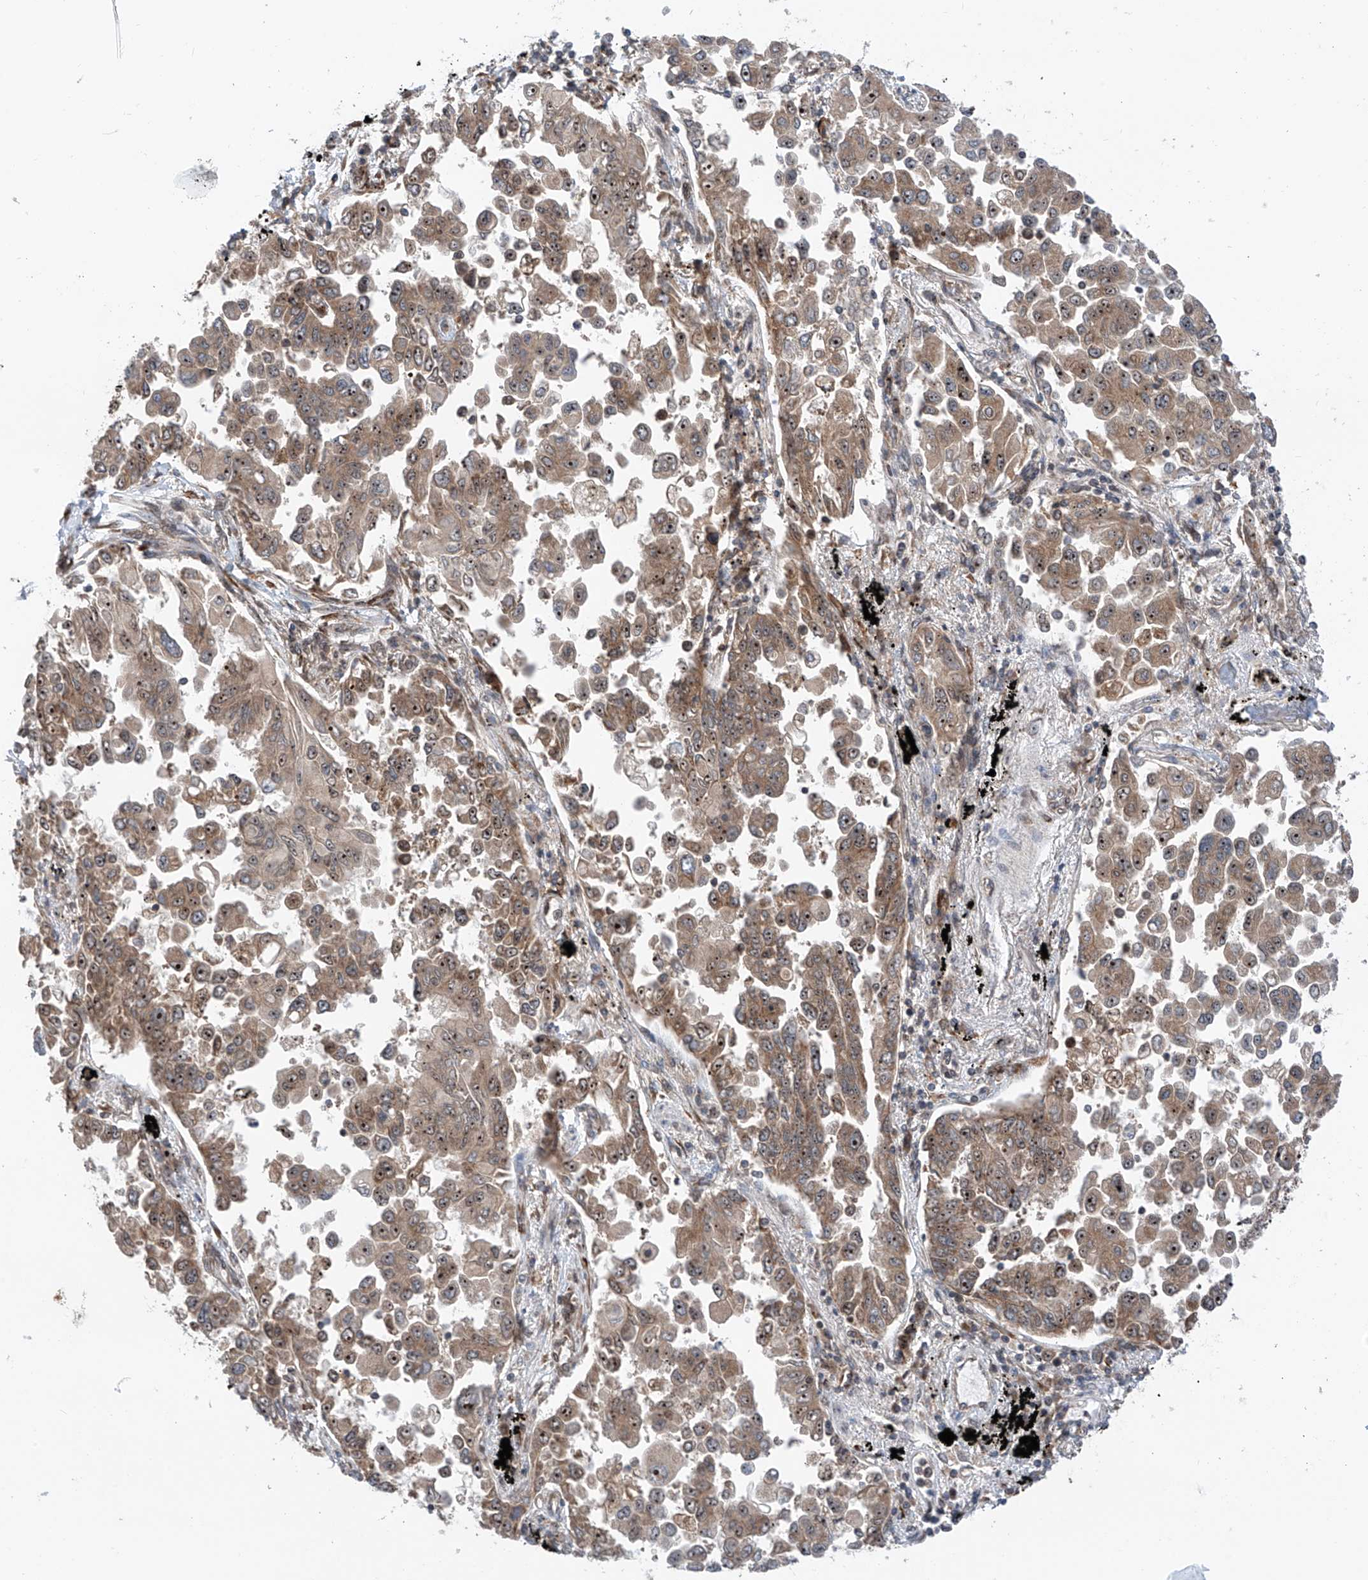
{"staining": {"intensity": "moderate", "quantity": ">75%", "location": "cytoplasmic/membranous,nuclear"}, "tissue": "lung cancer", "cell_type": "Tumor cells", "image_type": "cancer", "snomed": [{"axis": "morphology", "description": "Adenocarcinoma, NOS"}, {"axis": "topography", "description": "Lung"}], "caption": "DAB (3,3'-diaminobenzidine) immunohistochemical staining of human lung cancer displays moderate cytoplasmic/membranous and nuclear protein staining in about >75% of tumor cells. Nuclei are stained in blue.", "gene": "C1orf131", "patient": {"sex": "female", "age": 67}}